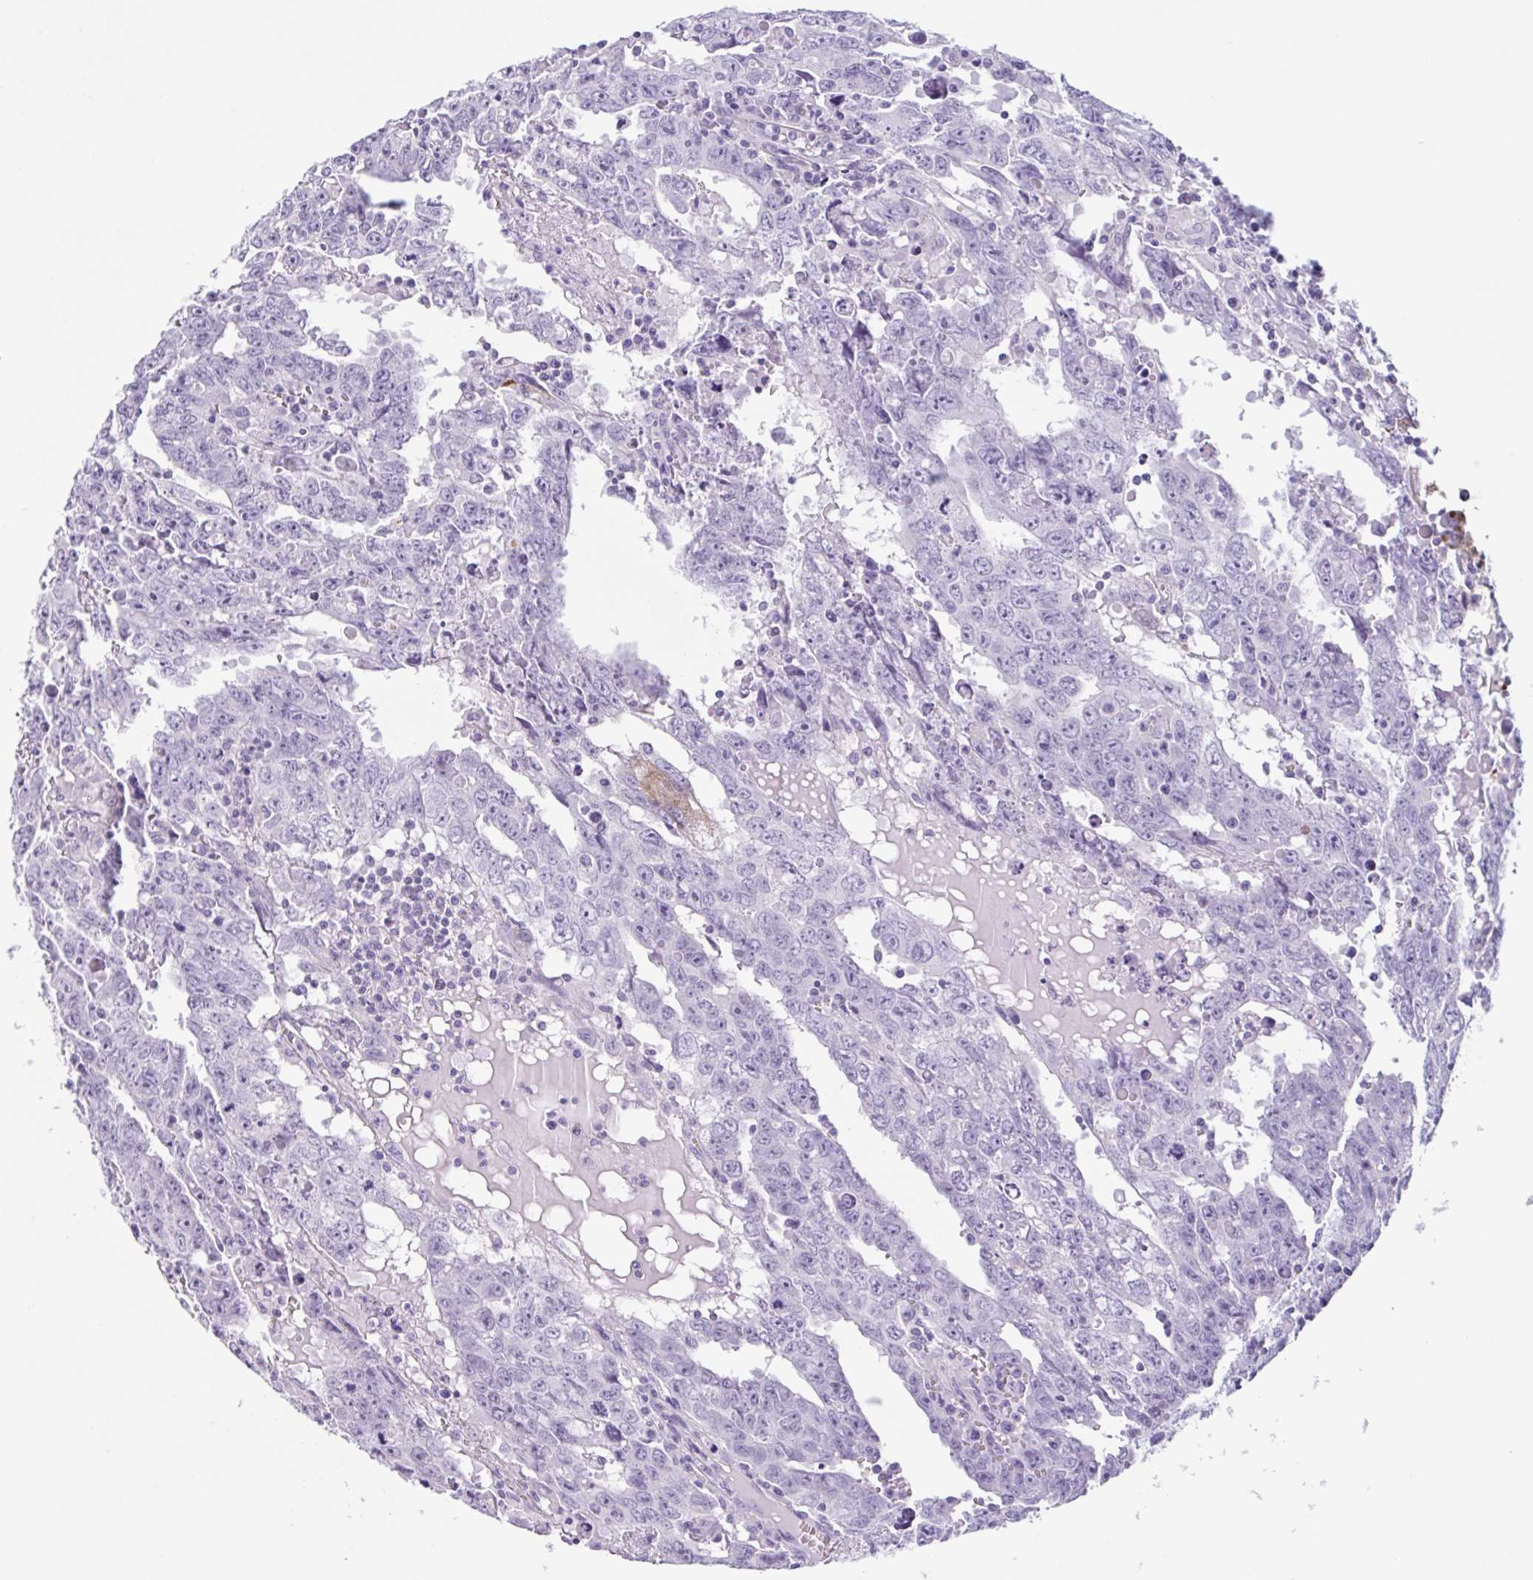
{"staining": {"intensity": "negative", "quantity": "none", "location": "none"}, "tissue": "testis cancer", "cell_type": "Tumor cells", "image_type": "cancer", "snomed": [{"axis": "morphology", "description": "Carcinoma, Embryonal, NOS"}, {"axis": "topography", "description": "Testis"}], "caption": "Immunohistochemical staining of testis cancer demonstrates no significant positivity in tumor cells.", "gene": "CTSE", "patient": {"sex": "male", "age": 22}}